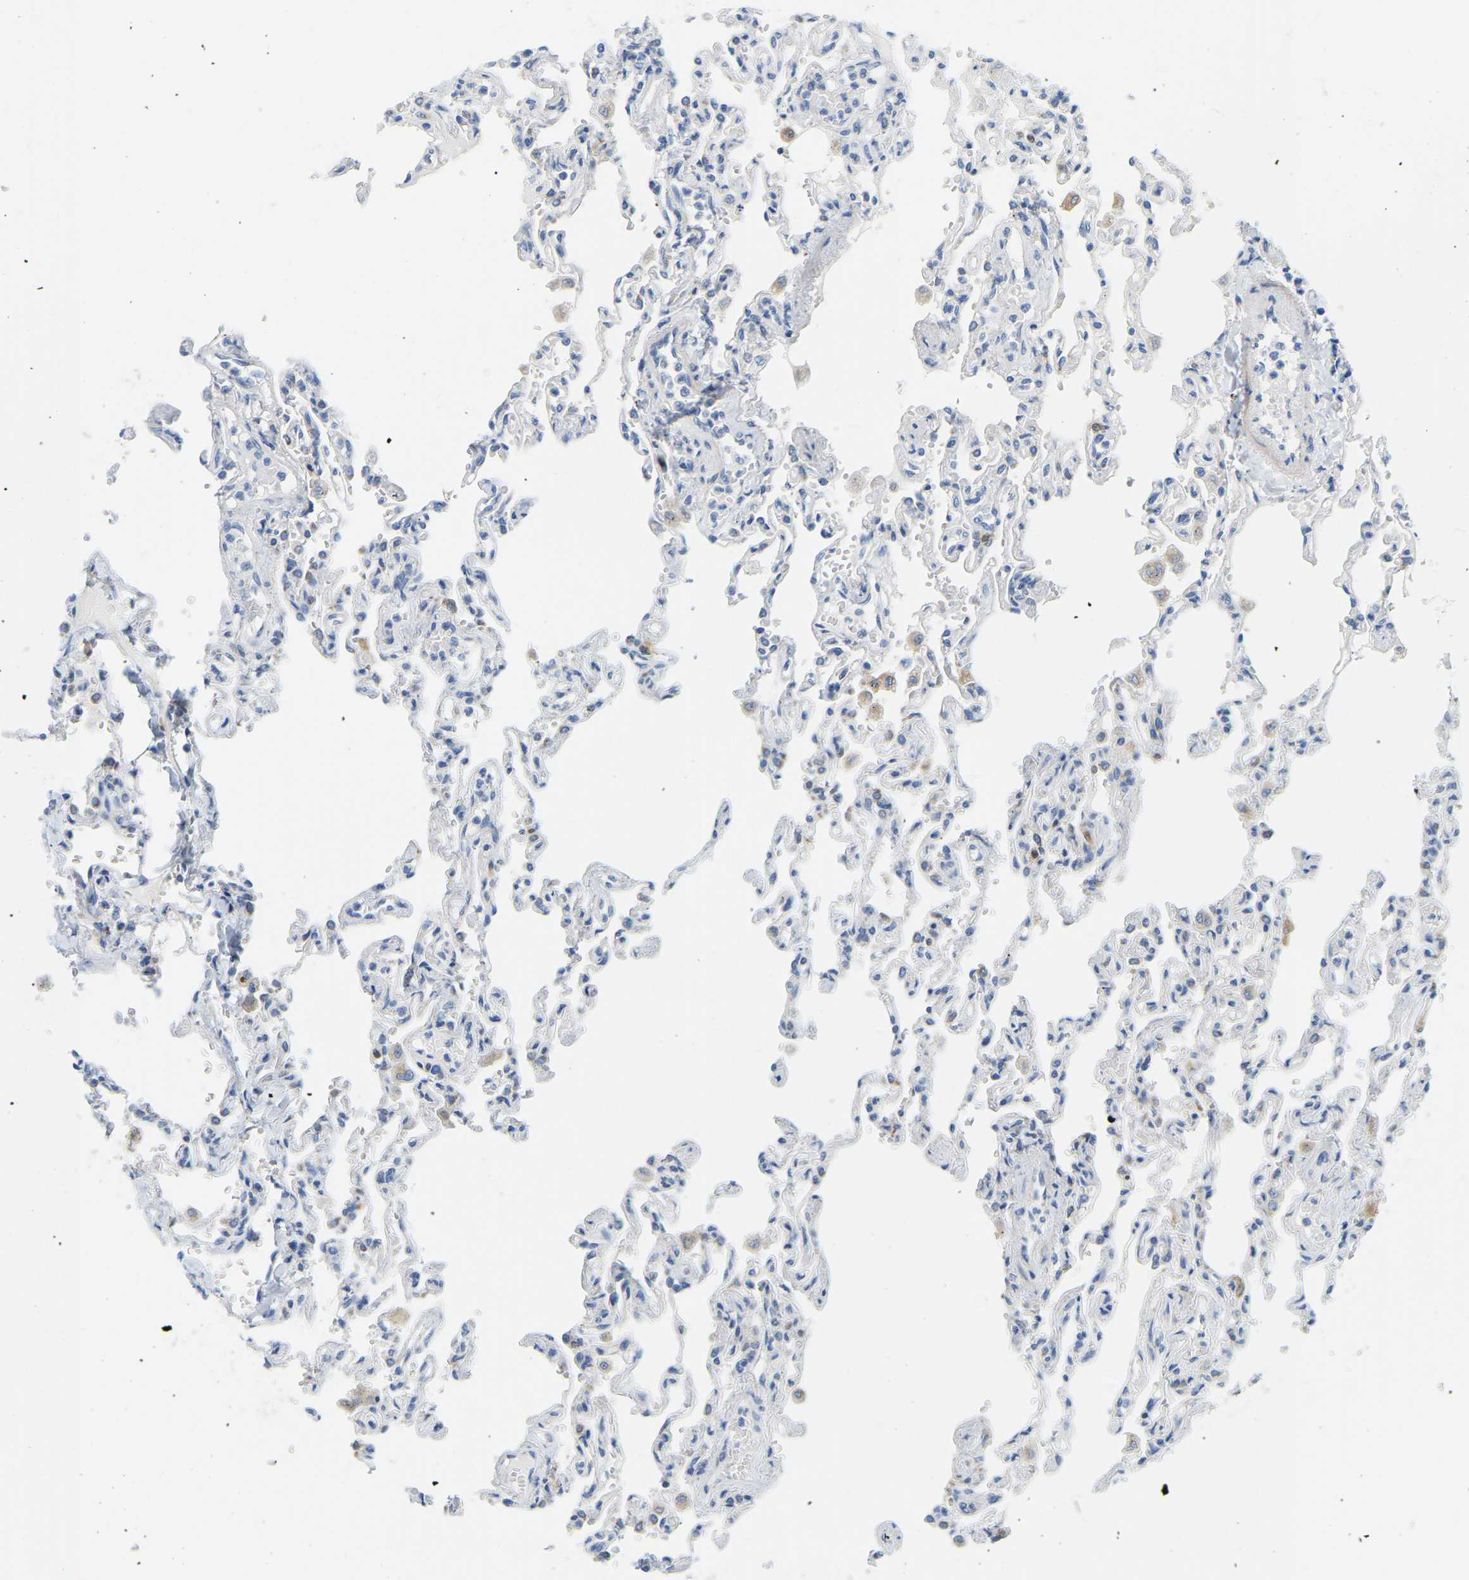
{"staining": {"intensity": "negative", "quantity": "none", "location": "none"}, "tissue": "lung", "cell_type": "Alveolar cells", "image_type": "normal", "snomed": [{"axis": "morphology", "description": "Normal tissue, NOS"}, {"axis": "topography", "description": "Lung"}], "caption": "A high-resolution micrograph shows immunohistochemistry staining of benign lung, which reveals no significant staining in alveolar cells. (DAB immunohistochemistry visualized using brightfield microscopy, high magnification).", "gene": "GDA", "patient": {"sex": "male", "age": 21}}